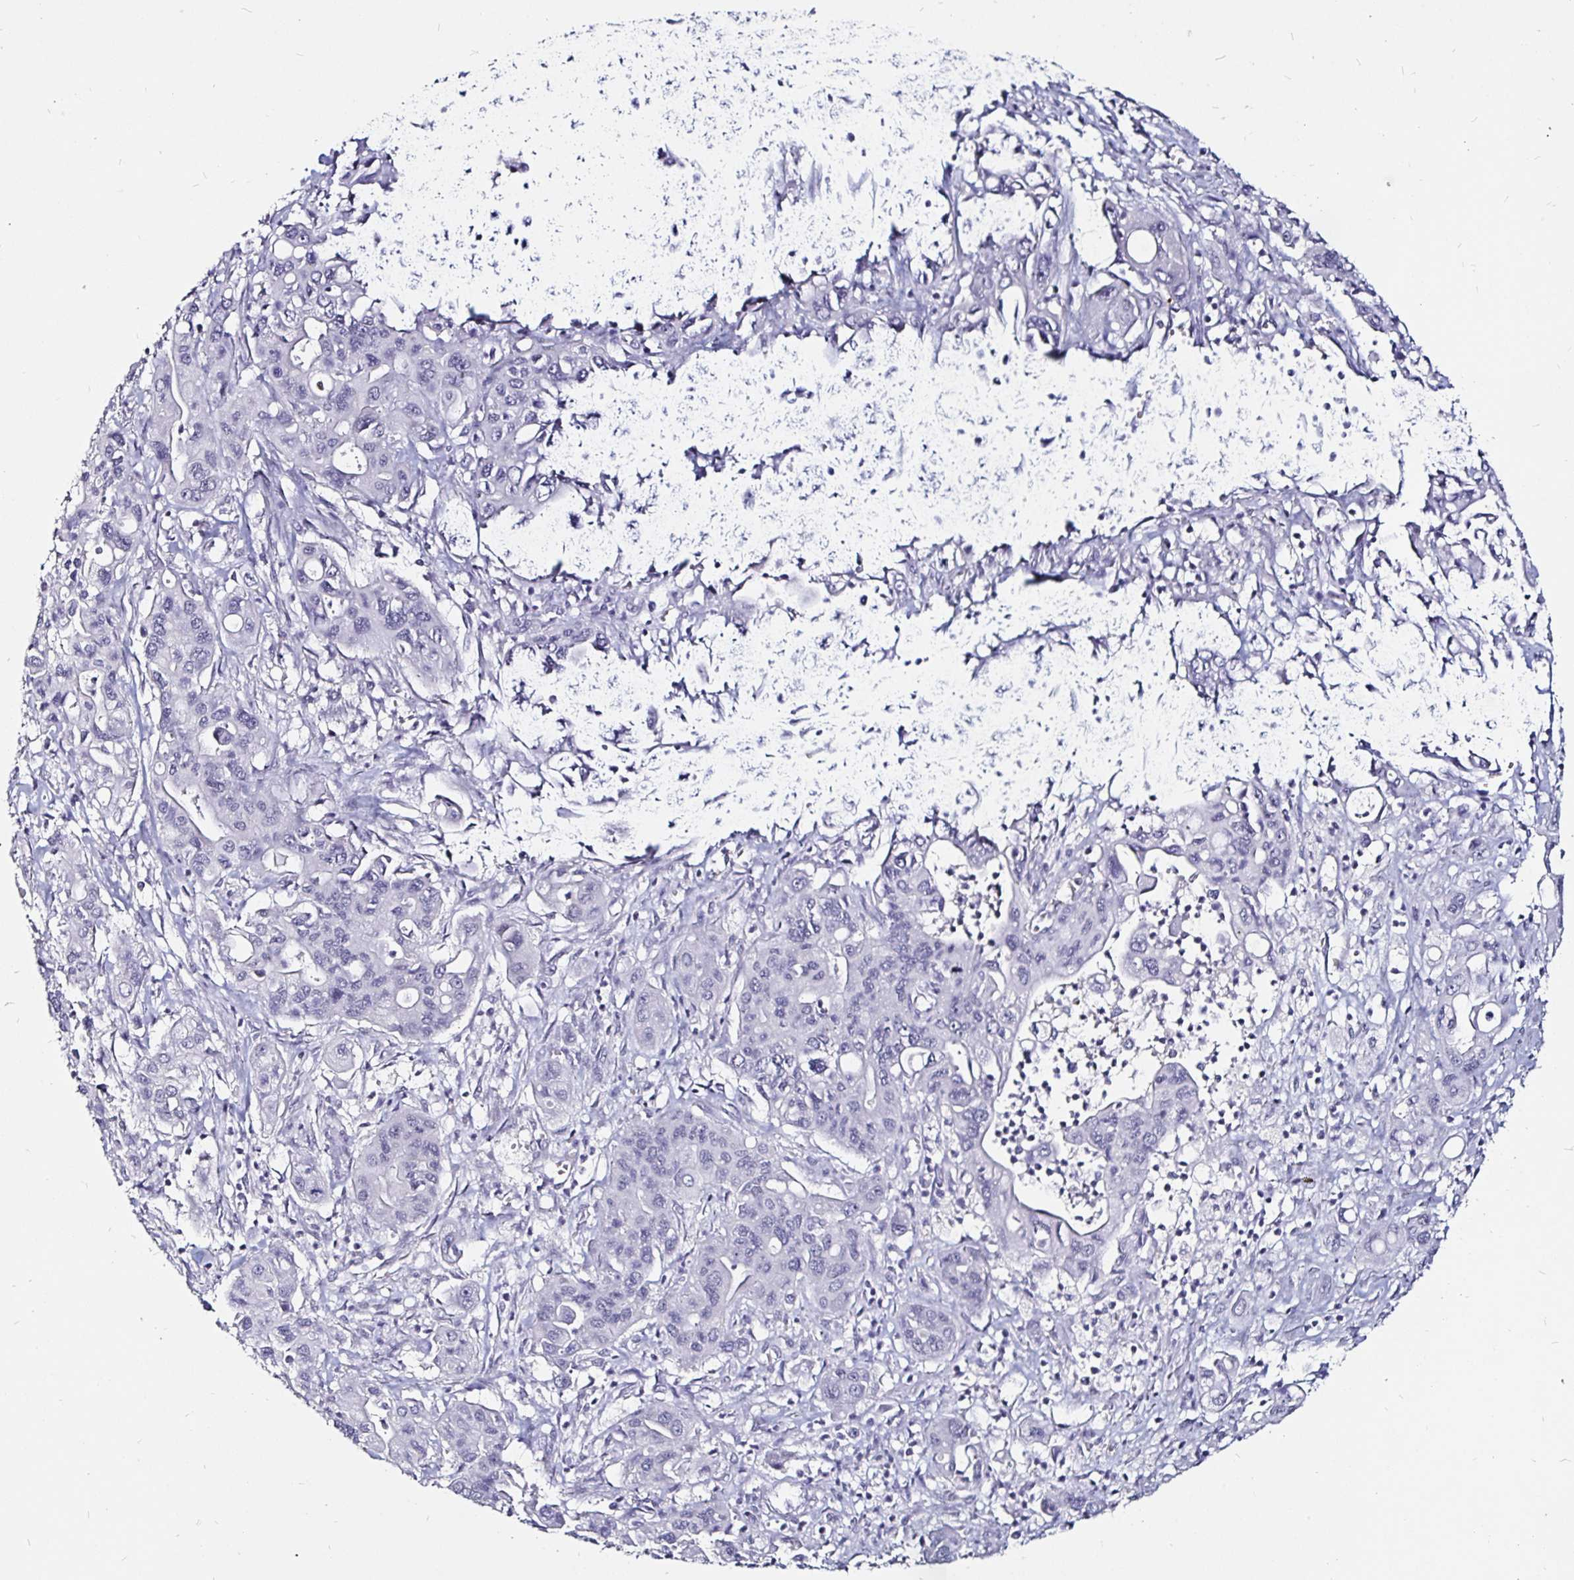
{"staining": {"intensity": "negative", "quantity": "none", "location": "none"}, "tissue": "pancreatic cancer", "cell_type": "Tumor cells", "image_type": "cancer", "snomed": [{"axis": "morphology", "description": "Adenocarcinoma, NOS"}, {"axis": "topography", "description": "Pancreas"}], "caption": "The image displays no significant expression in tumor cells of pancreatic cancer (adenocarcinoma).", "gene": "FAIM2", "patient": {"sex": "male", "age": 62}}